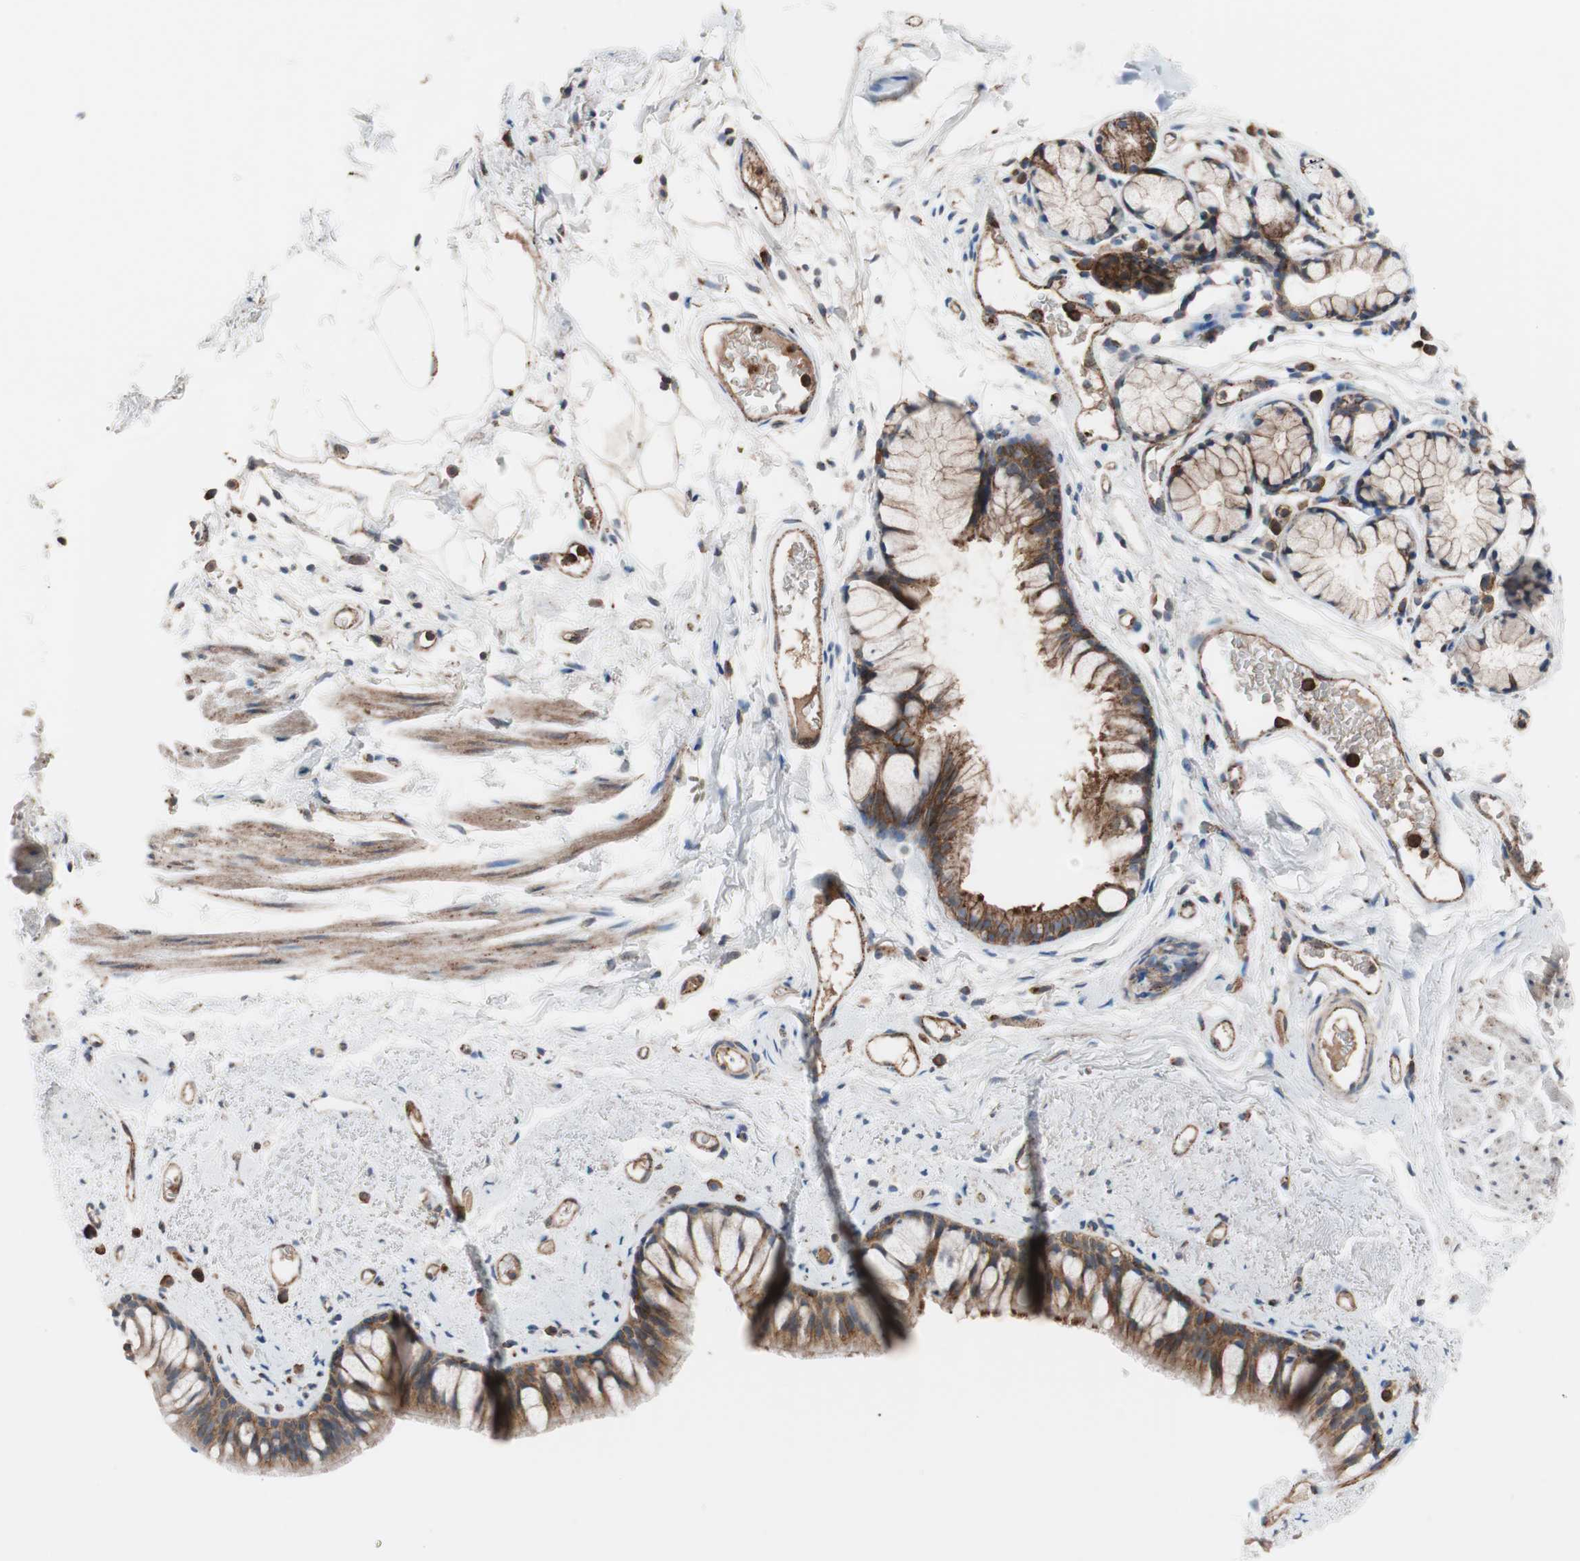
{"staining": {"intensity": "strong", "quantity": ">75%", "location": "cytoplasmic/membranous"}, "tissue": "bronchus", "cell_type": "Respiratory epithelial cells", "image_type": "normal", "snomed": [{"axis": "morphology", "description": "Normal tissue, NOS"}, {"axis": "topography", "description": "Bronchus"}], "caption": "Respiratory epithelial cells reveal high levels of strong cytoplasmic/membranous expression in approximately >75% of cells in unremarkable bronchus.", "gene": "FLOT2", "patient": {"sex": "female", "age": 73}}